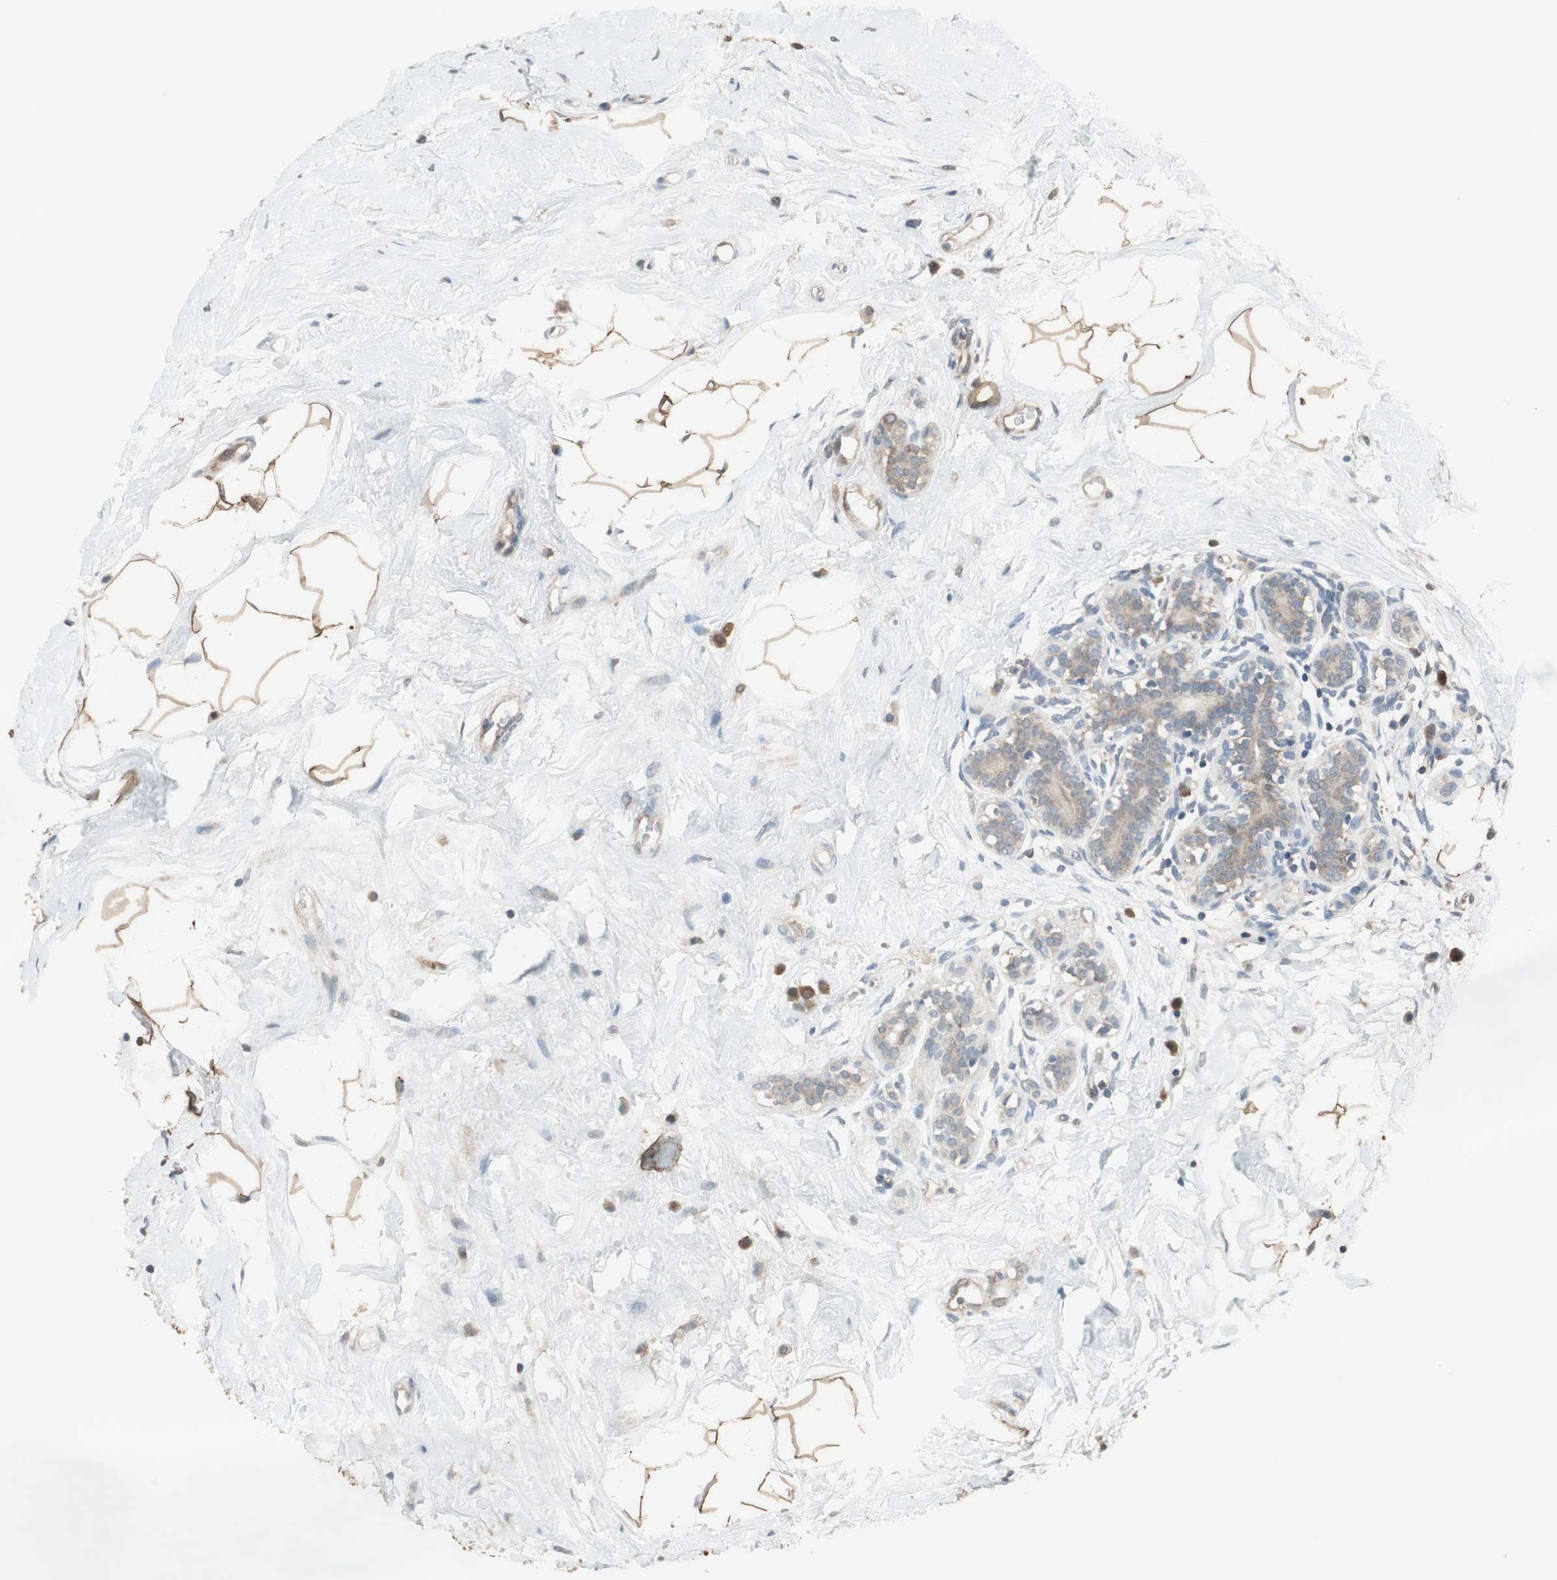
{"staining": {"intensity": "moderate", "quantity": ">75%", "location": "cytoplasmic/membranous"}, "tissue": "breast cancer", "cell_type": "Tumor cells", "image_type": "cancer", "snomed": [{"axis": "morphology", "description": "Lobular carcinoma, in situ"}, {"axis": "morphology", "description": "Lobular carcinoma"}, {"axis": "topography", "description": "Breast"}], "caption": "Protein analysis of breast lobular carcinoma tissue demonstrates moderate cytoplasmic/membranous positivity in about >75% of tumor cells.", "gene": "PI4KB", "patient": {"sex": "female", "age": 41}}